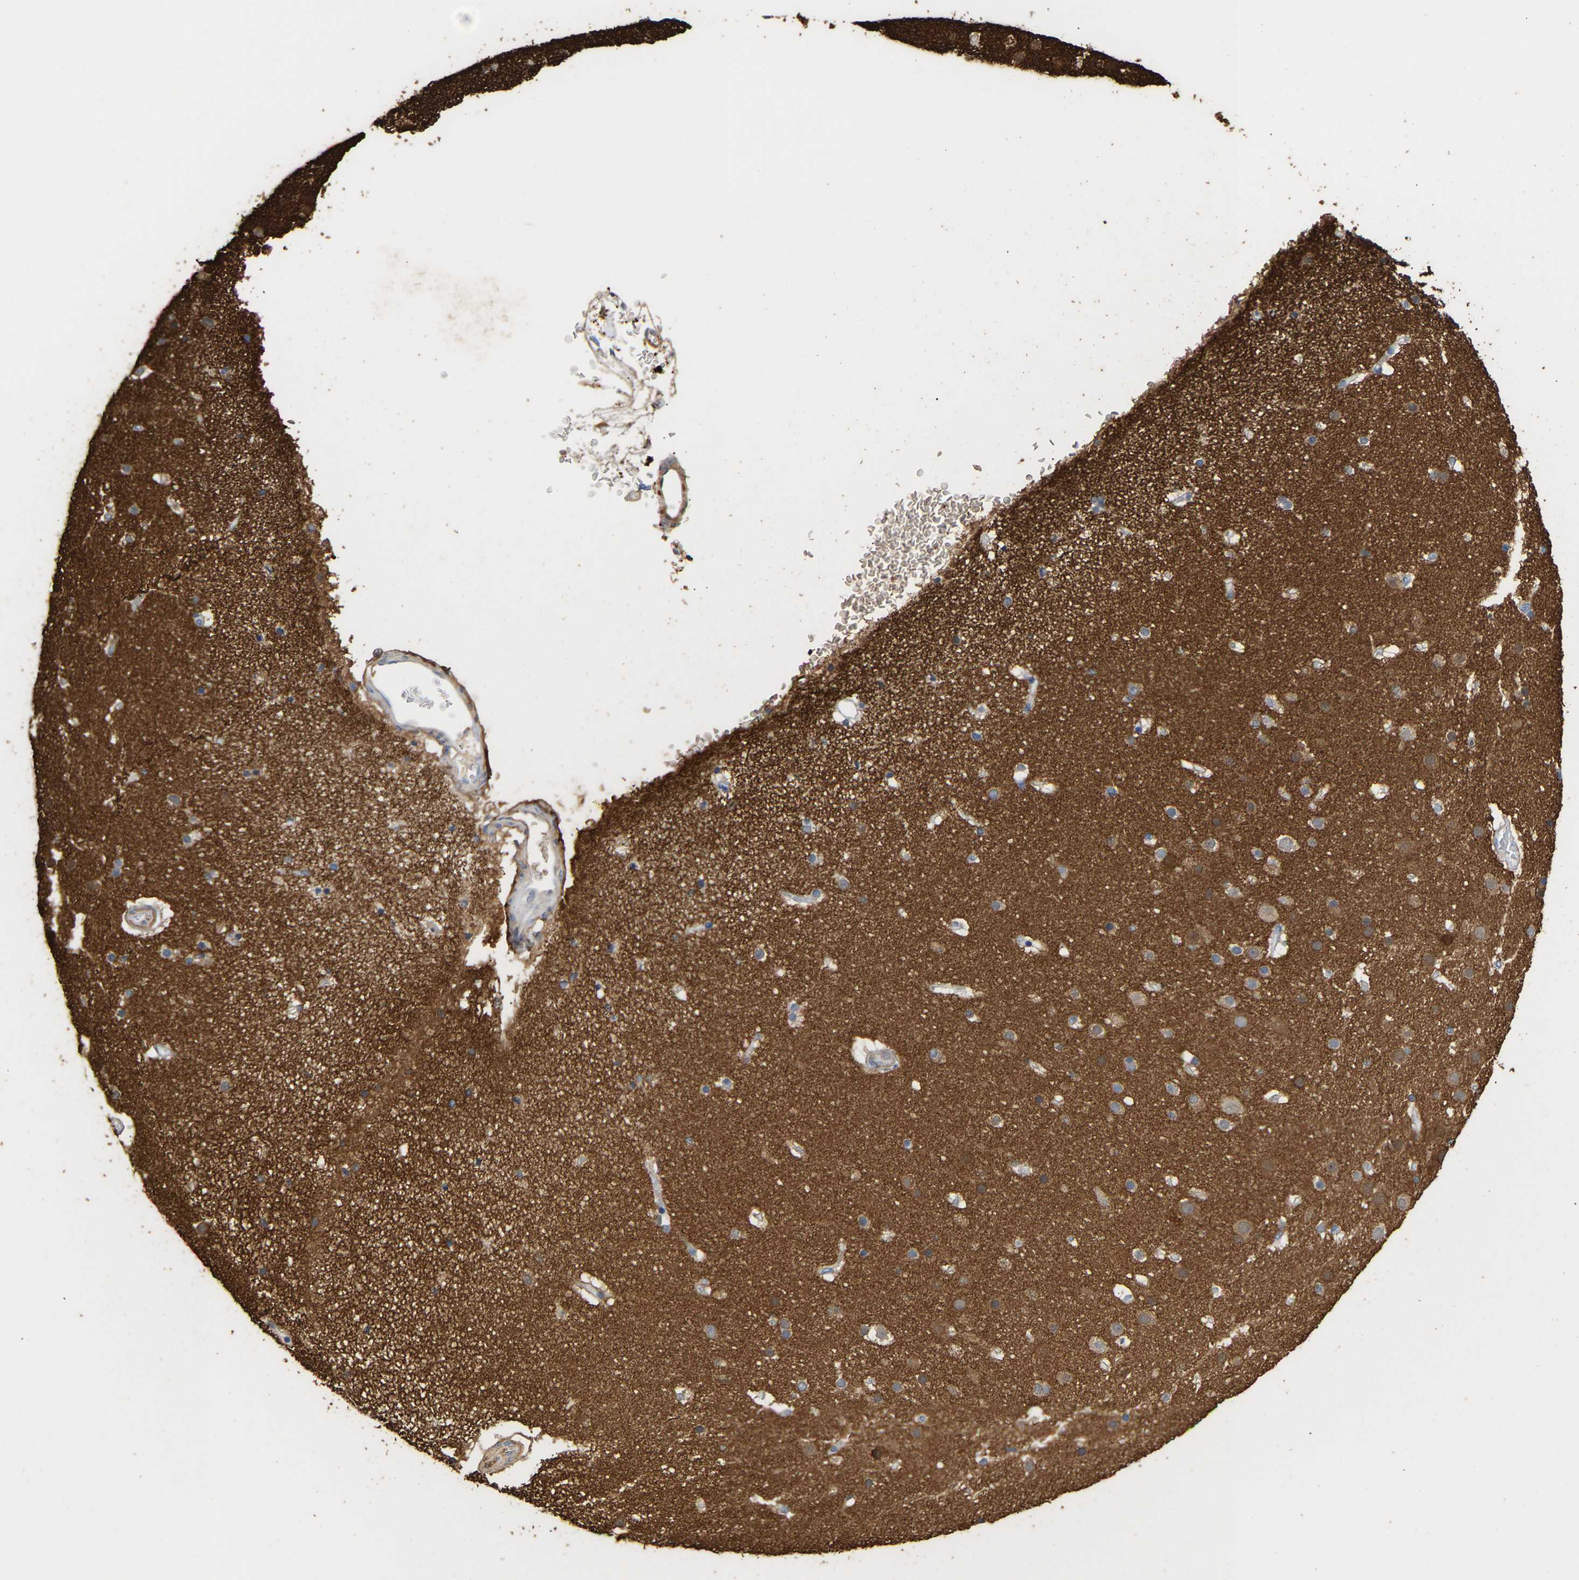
{"staining": {"intensity": "negative", "quantity": "none", "location": "none"}, "tissue": "cerebral cortex", "cell_type": "Endothelial cells", "image_type": "normal", "snomed": [{"axis": "morphology", "description": "Normal tissue, NOS"}, {"axis": "topography", "description": "Cerebral cortex"}], "caption": "This is a photomicrograph of immunohistochemistry staining of normal cerebral cortex, which shows no staining in endothelial cells.", "gene": "AMPH", "patient": {"sex": "male", "age": 57}}